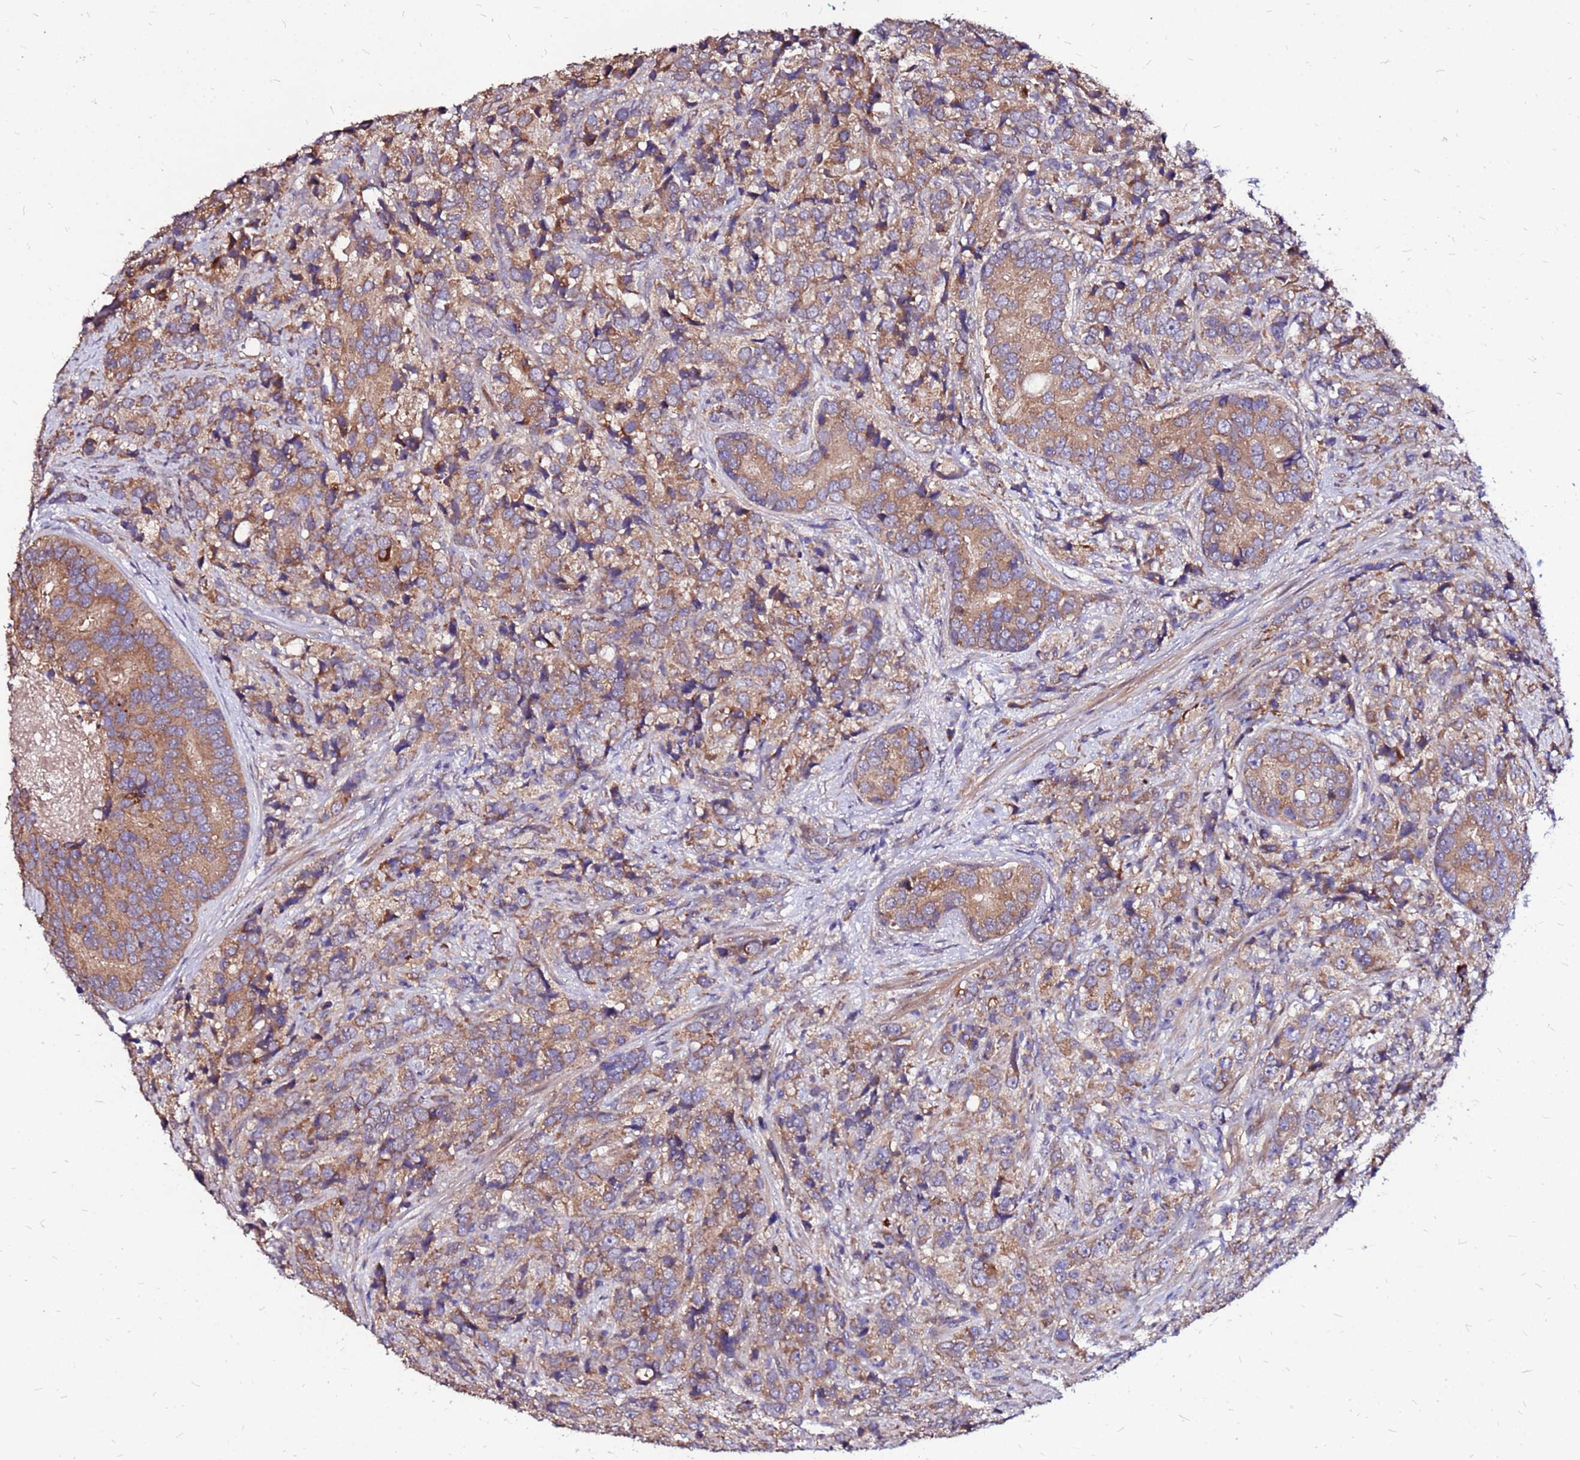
{"staining": {"intensity": "moderate", "quantity": ">75%", "location": "cytoplasmic/membranous"}, "tissue": "prostate cancer", "cell_type": "Tumor cells", "image_type": "cancer", "snomed": [{"axis": "morphology", "description": "Adenocarcinoma, High grade"}, {"axis": "topography", "description": "Prostate"}], "caption": "Moderate cytoplasmic/membranous expression is present in approximately >75% of tumor cells in adenocarcinoma (high-grade) (prostate).", "gene": "ARHGEF5", "patient": {"sex": "male", "age": 62}}